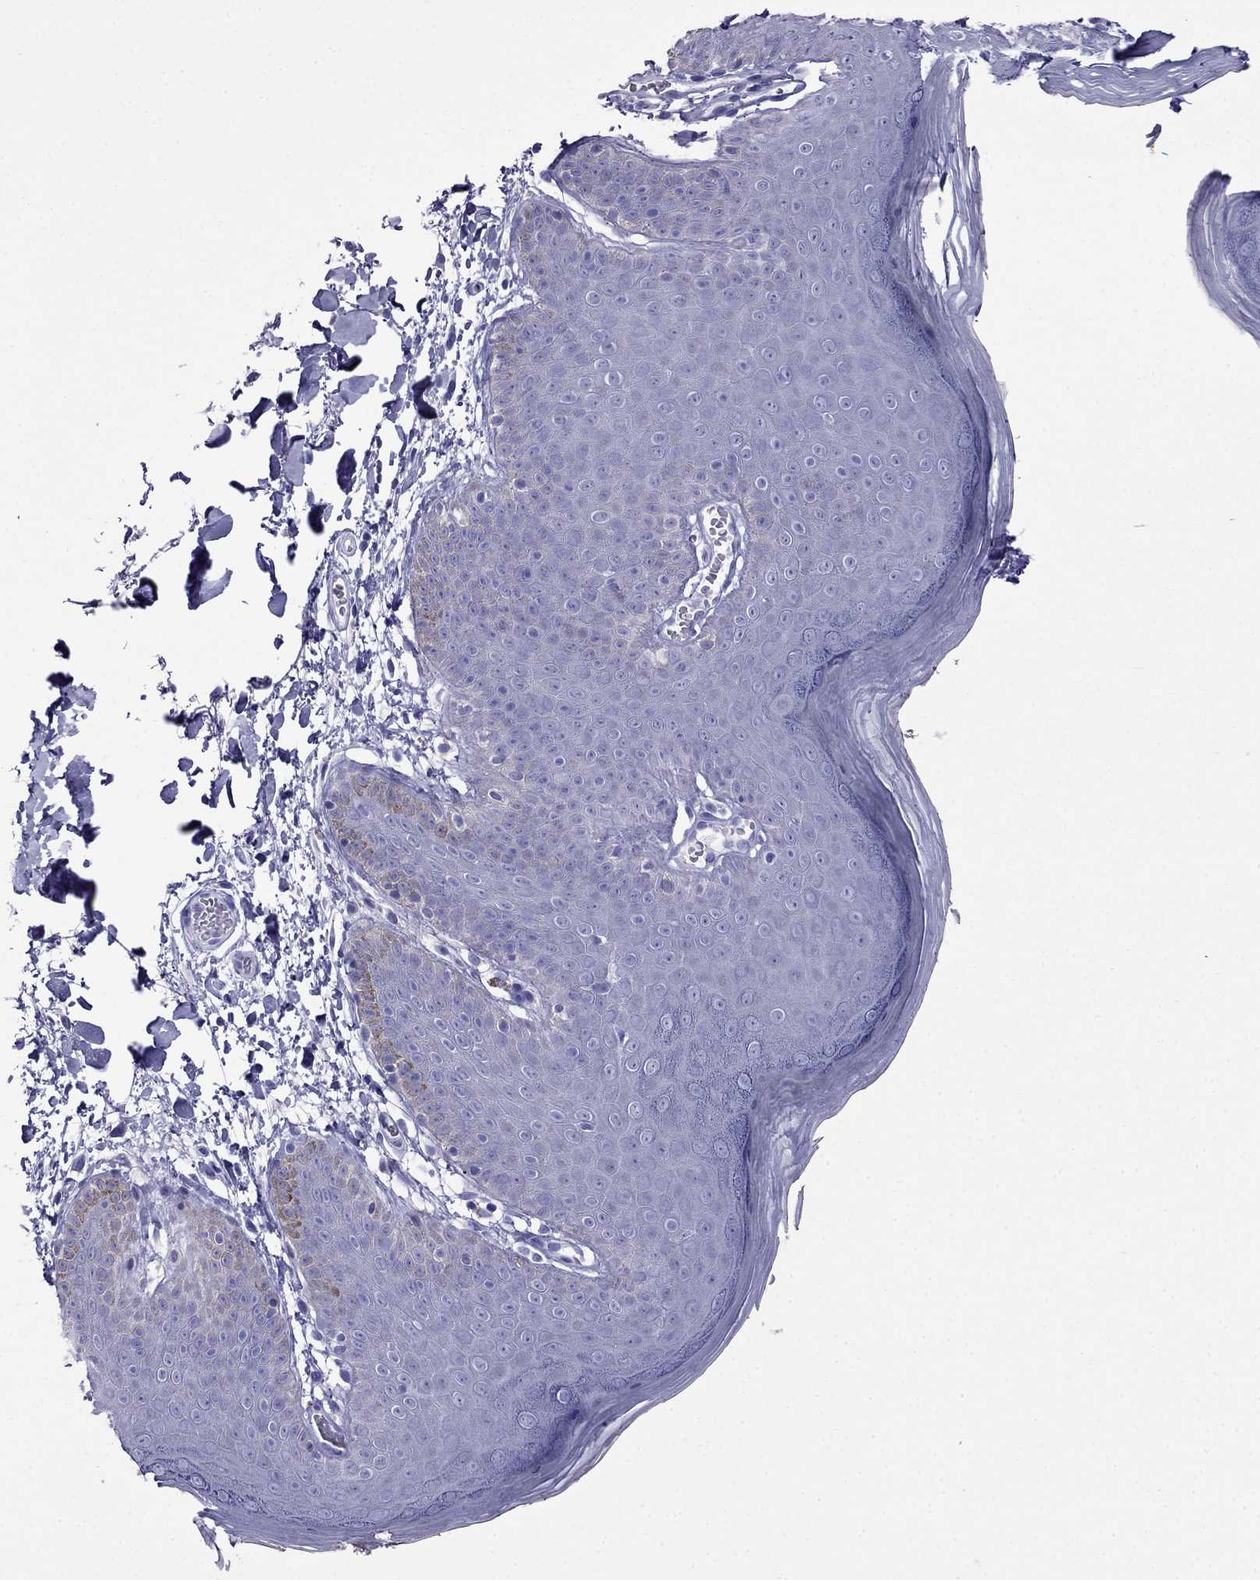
{"staining": {"intensity": "negative", "quantity": "none", "location": "none"}, "tissue": "skin", "cell_type": "Epidermal cells", "image_type": "normal", "snomed": [{"axis": "morphology", "description": "Normal tissue, NOS"}, {"axis": "topography", "description": "Anal"}], "caption": "Skin stained for a protein using IHC demonstrates no positivity epidermal cells.", "gene": "ARR3", "patient": {"sex": "male", "age": 53}}